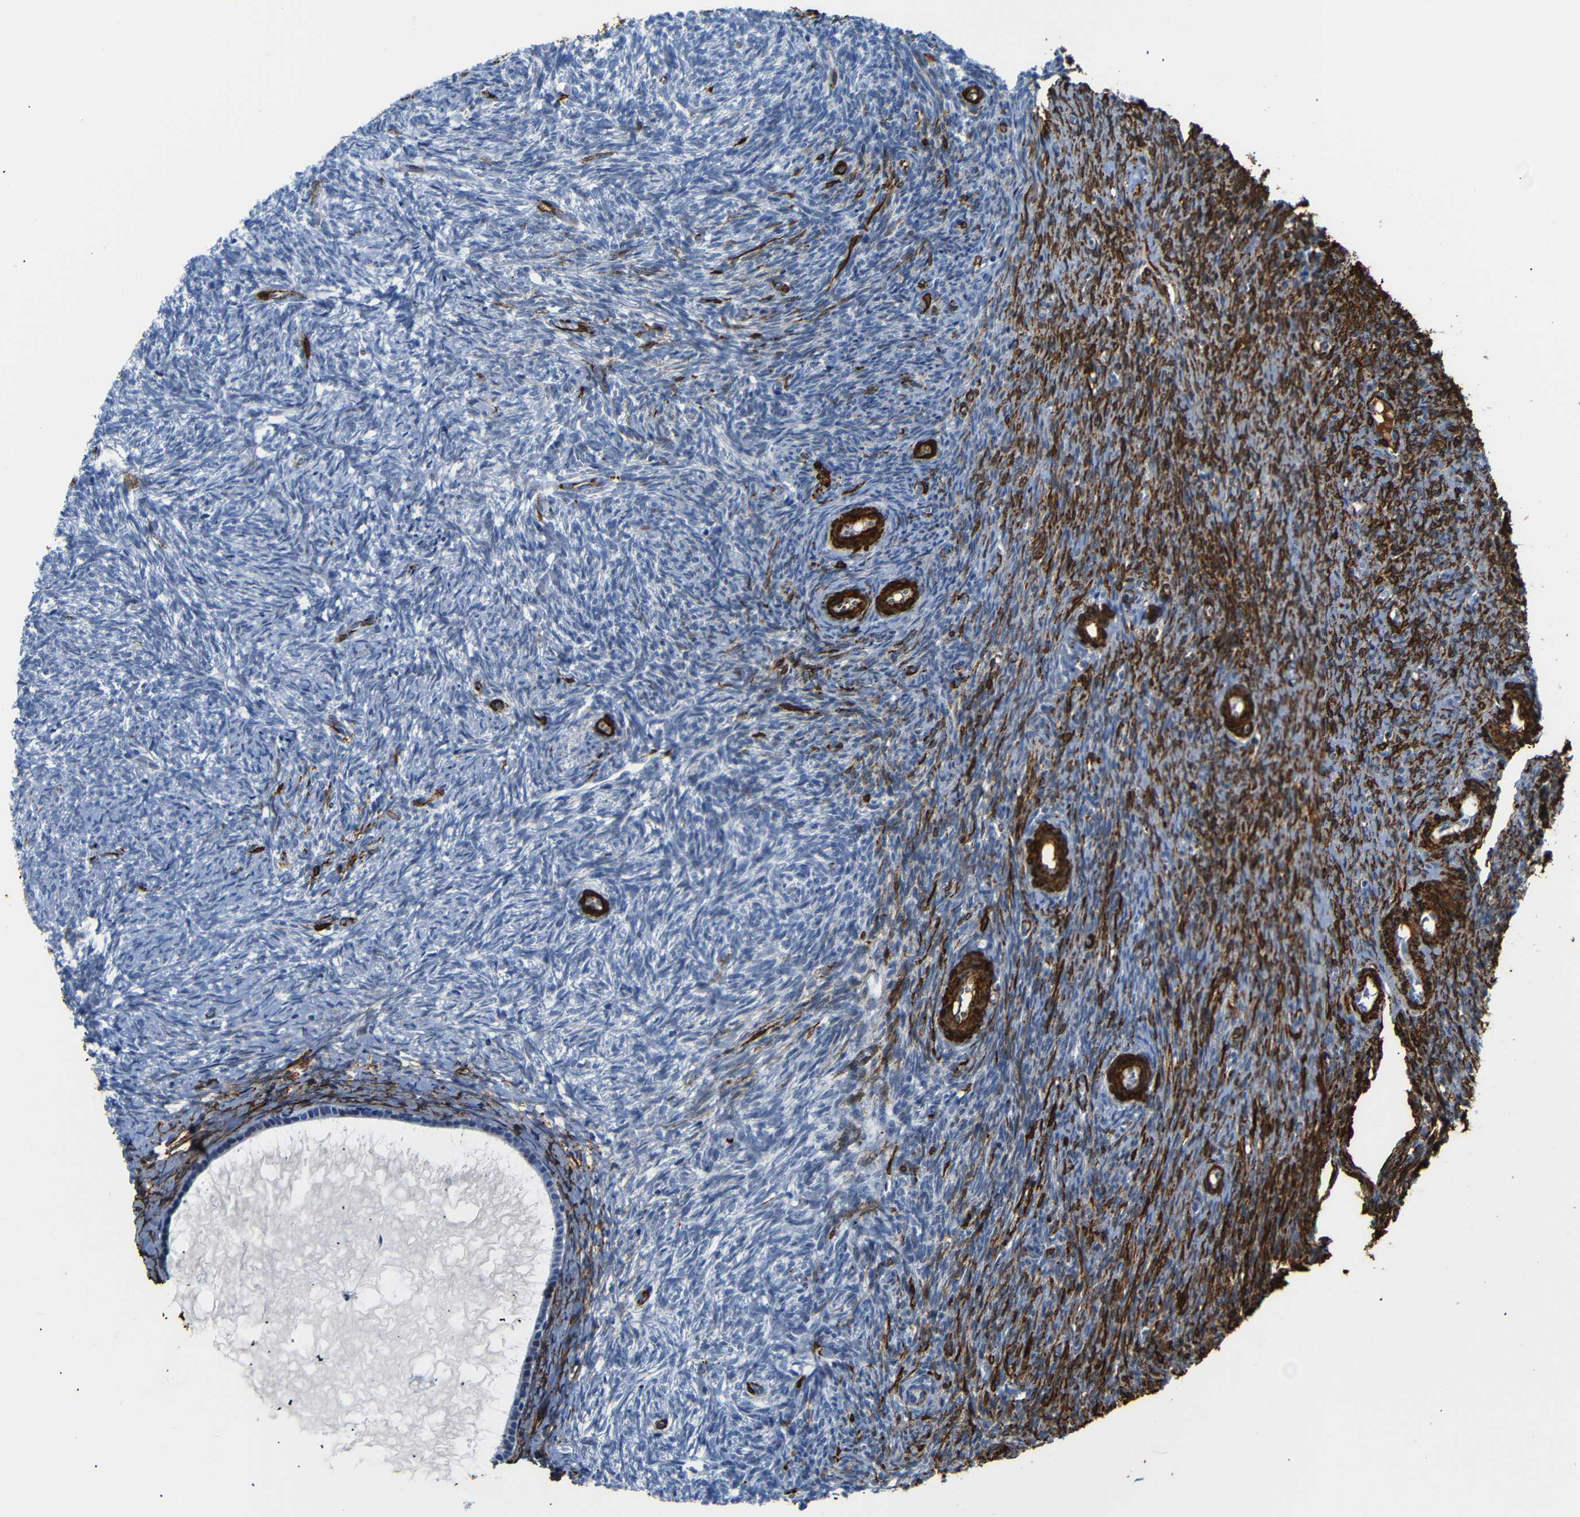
{"staining": {"intensity": "strong", "quantity": "<25%", "location": "cytoplasmic/membranous"}, "tissue": "ovary", "cell_type": "Ovarian stroma cells", "image_type": "normal", "snomed": [{"axis": "morphology", "description": "Normal tissue, NOS"}, {"axis": "topography", "description": "Ovary"}], "caption": "A brown stain shows strong cytoplasmic/membranous staining of a protein in ovarian stroma cells of unremarkable human ovary. The protein is shown in brown color, while the nuclei are stained blue.", "gene": "ACTA2", "patient": {"sex": "female", "age": 41}}